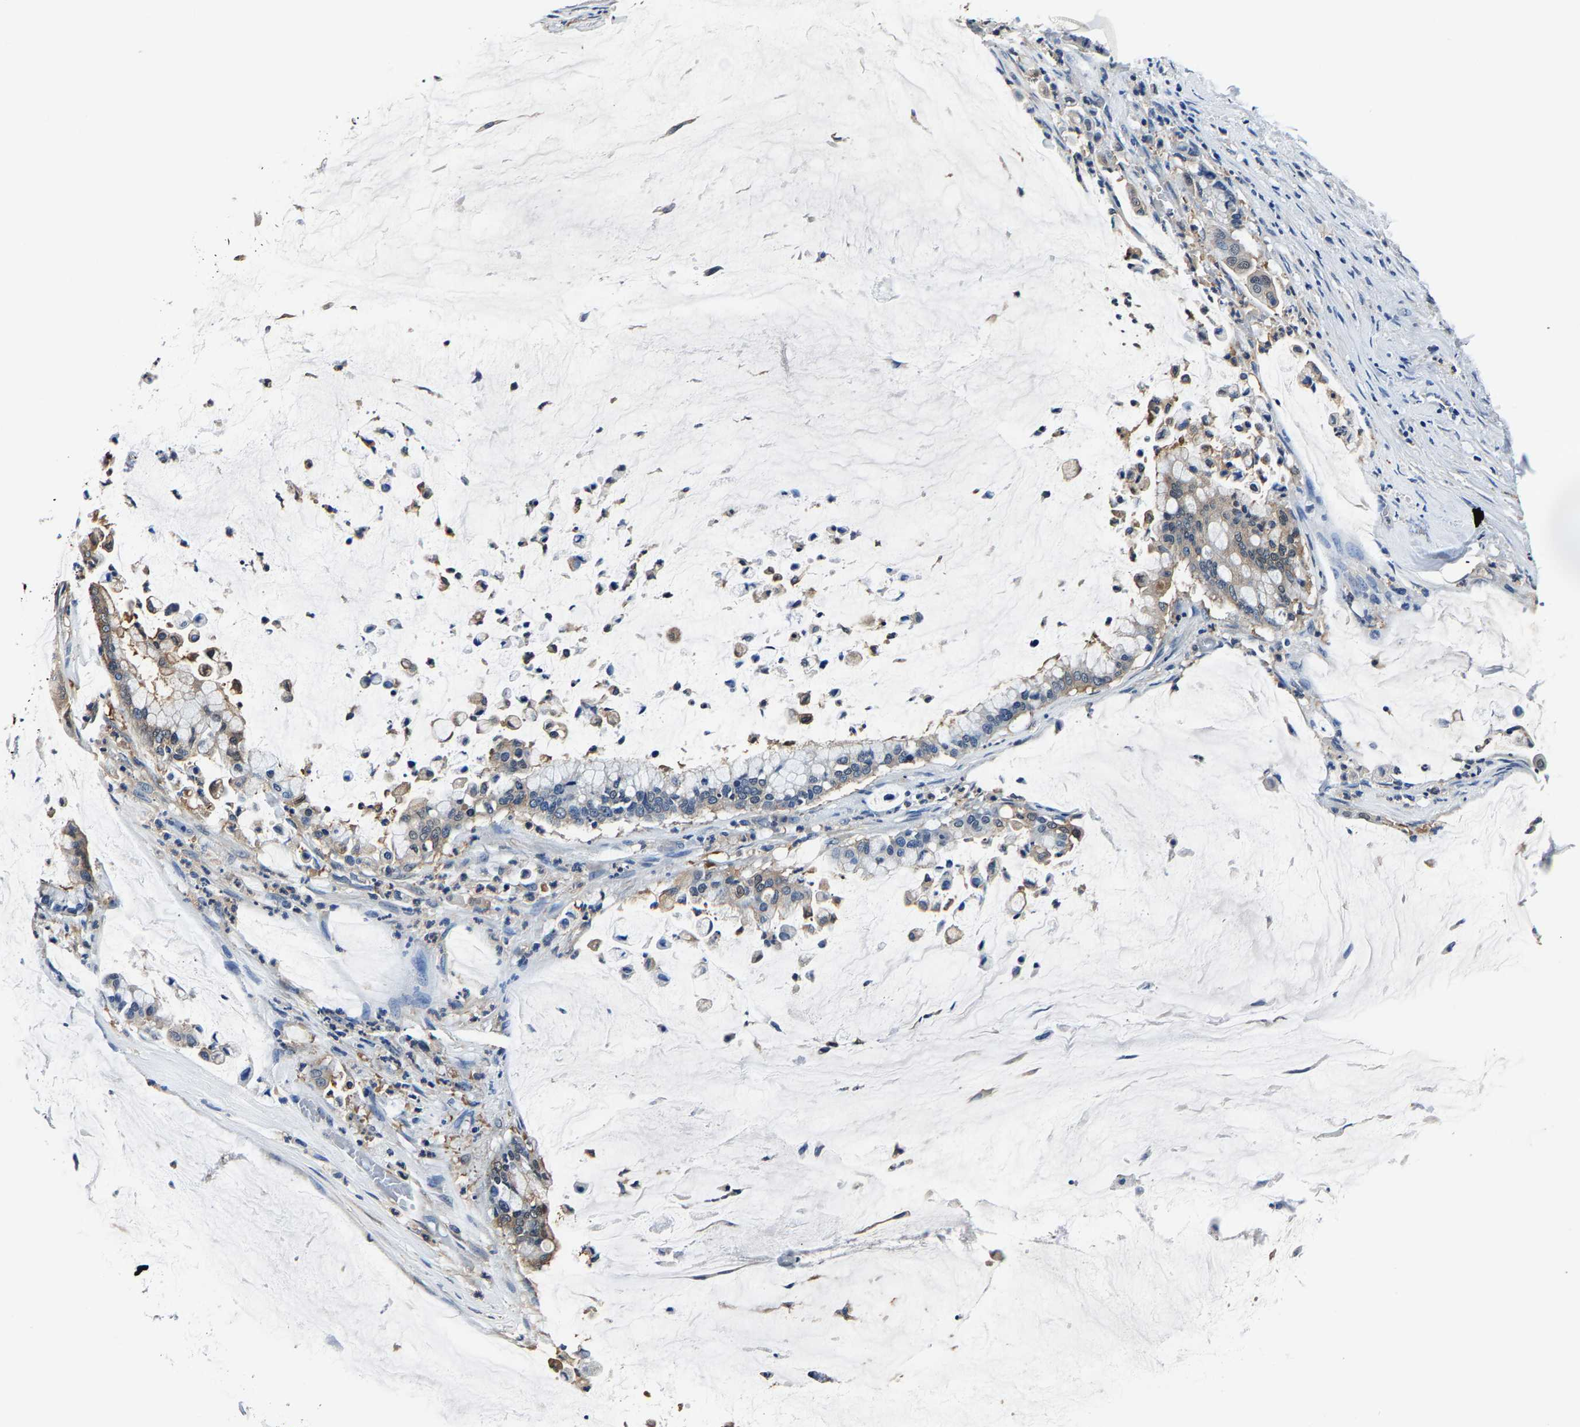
{"staining": {"intensity": "weak", "quantity": "<25%", "location": "cytoplasmic/membranous"}, "tissue": "pancreatic cancer", "cell_type": "Tumor cells", "image_type": "cancer", "snomed": [{"axis": "morphology", "description": "Adenocarcinoma, NOS"}, {"axis": "topography", "description": "Pancreas"}], "caption": "Micrograph shows no protein expression in tumor cells of pancreatic adenocarcinoma tissue.", "gene": "ALDOB", "patient": {"sex": "male", "age": 41}}